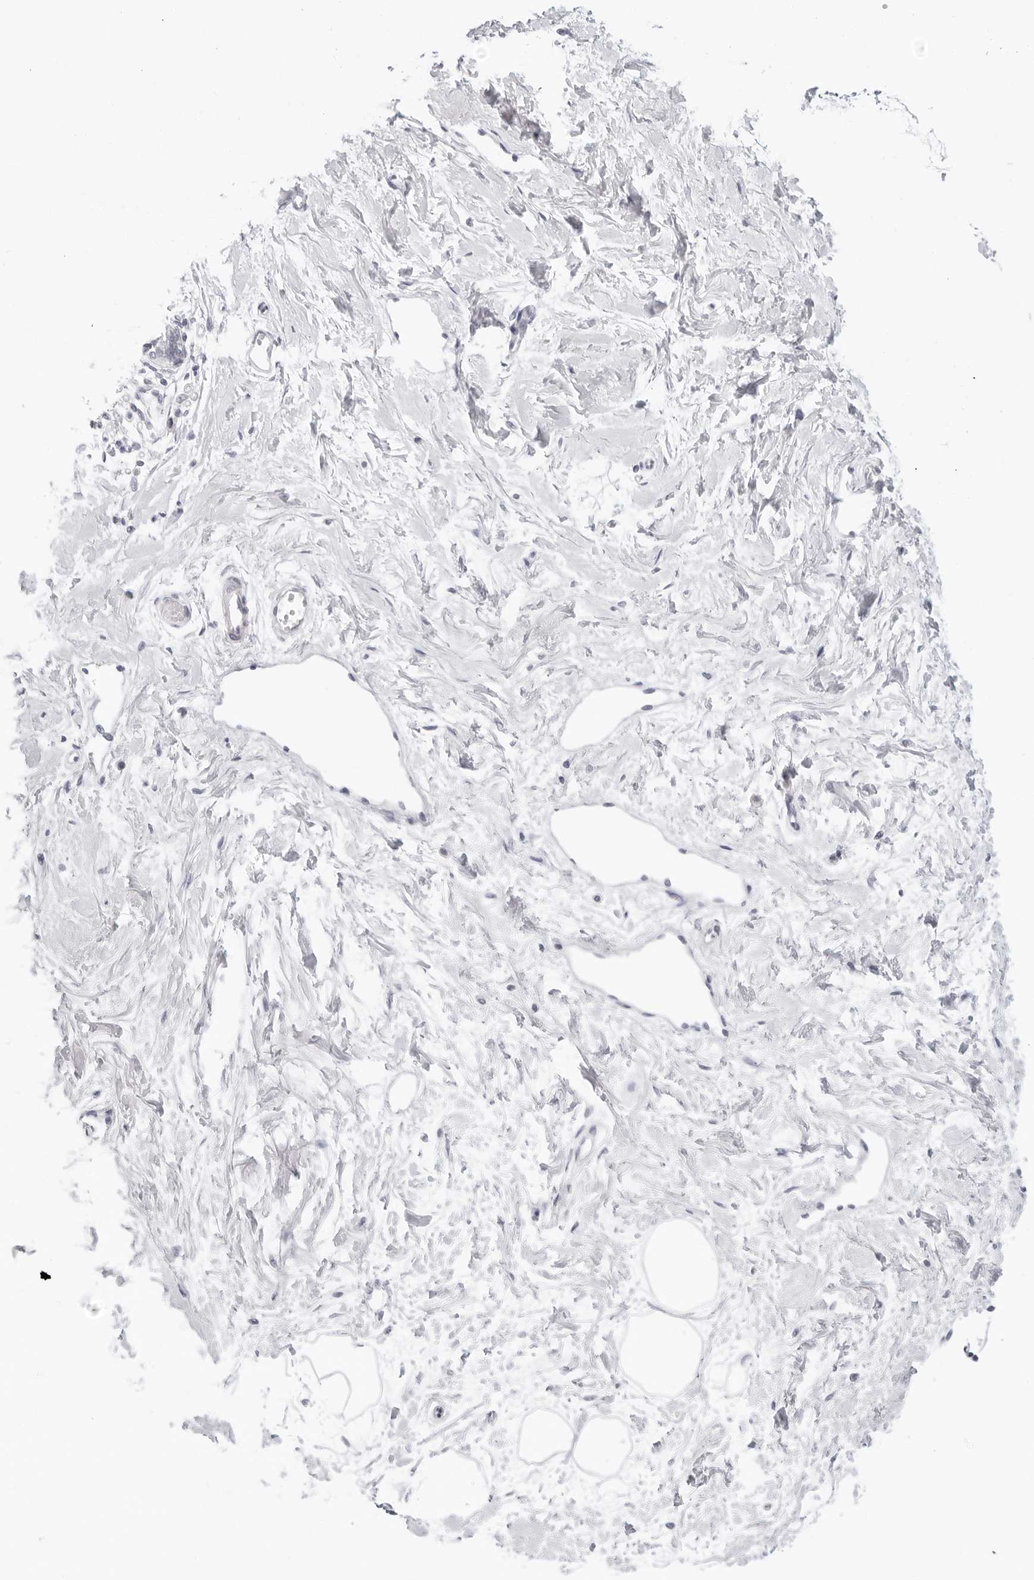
{"staining": {"intensity": "negative", "quantity": "none", "location": "none"}, "tissue": "breast", "cell_type": "Adipocytes", "image_type": "normal", "snomed": [{"axis": "morphology", "description": "Normal tissue, NOS"}, {"axis": "topography", "description": "Breast"}], "caption": "An immunohistochemistry image of benign breast is shown. There is no staining in adipocytes of breast. (Brightfield microscopy of DAB (3,3'-diaminobenzidine) immunohistochemistry at high magnification).", "gene": "AGMAT", "patient": {"sex": "female", "age": 45}}